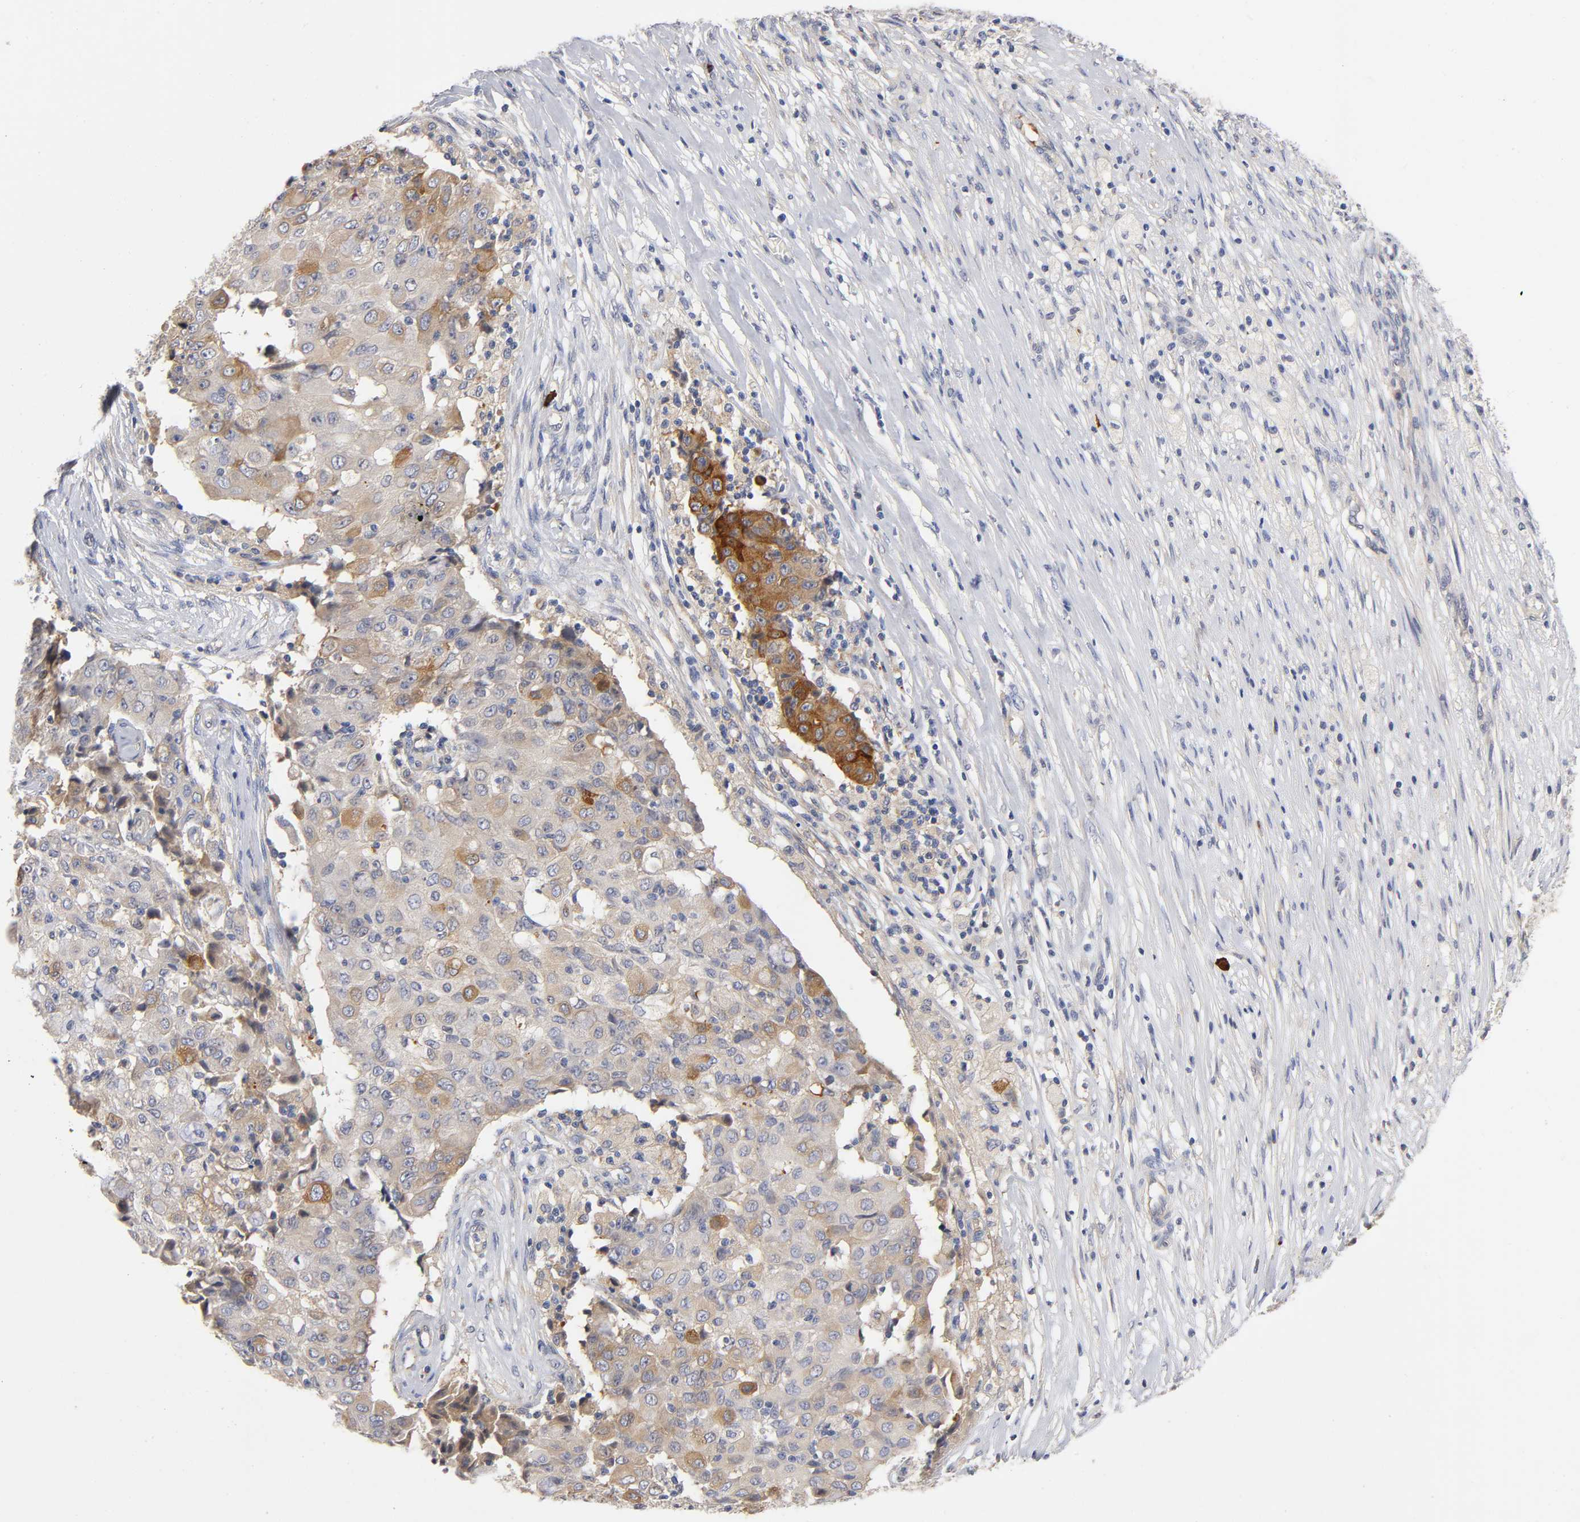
{"staining": {"intensity": "weak", "quantity": ">75%", "location": "cytoplasmic/membranous"}, "tissue": "ovarian cancer", "cell_type": "Tumor cells", "image_type": "cancer", "snomed": [{"axis": "morphology", "description": "Carcinoma, endometroid"}, {"axis": "topography", "description": "Ovary"}], "caption": "Endometroid carcinoma (ovarian) was stained to show a protein in brown. There is low levels of weak cytoplasmic/membranous expression in about >75% of tumor cells.", "gene": "NOVA1", "patient": {"sex": "female", "age": 42}}